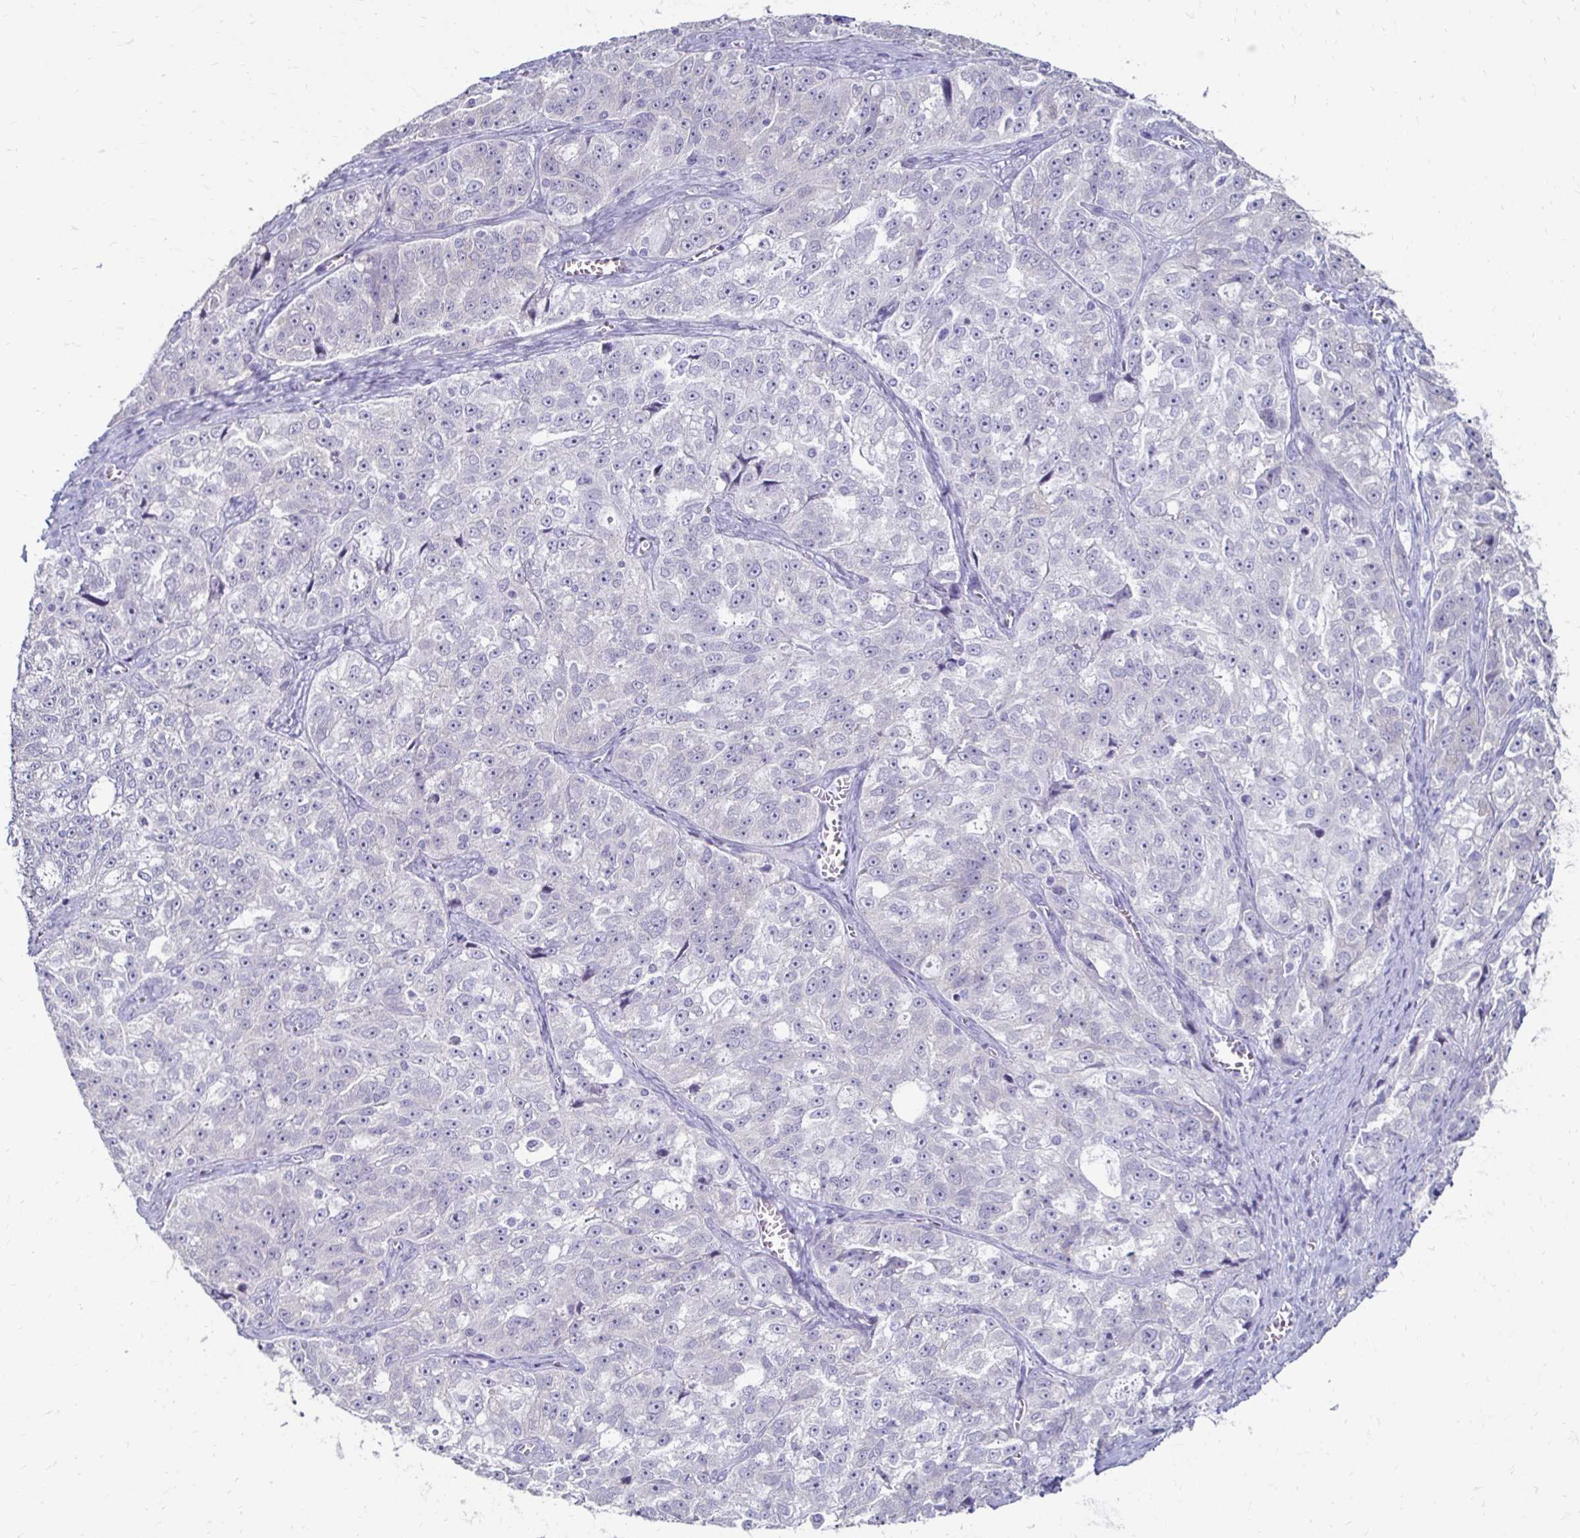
{"staining": {"intensity": "negative", "quantity": "none", "location": "none"}, "tissue": "ovarian cancer", "cell_type": "Tumor cells", "image_type": "cancer", "snomed": [{"axis": "morphology", "description": "Cystadenocarcinoma, serous, NOS"}, {"axis": "topography", "description": "Ovary"}], "caption": "Micrograph shows no protein positivity in tumor cells of serous cystadenocarcinoma (ovarian) tissue.", "gene": "TOMM34", "patient": {"sex": "female", "age": 51}}